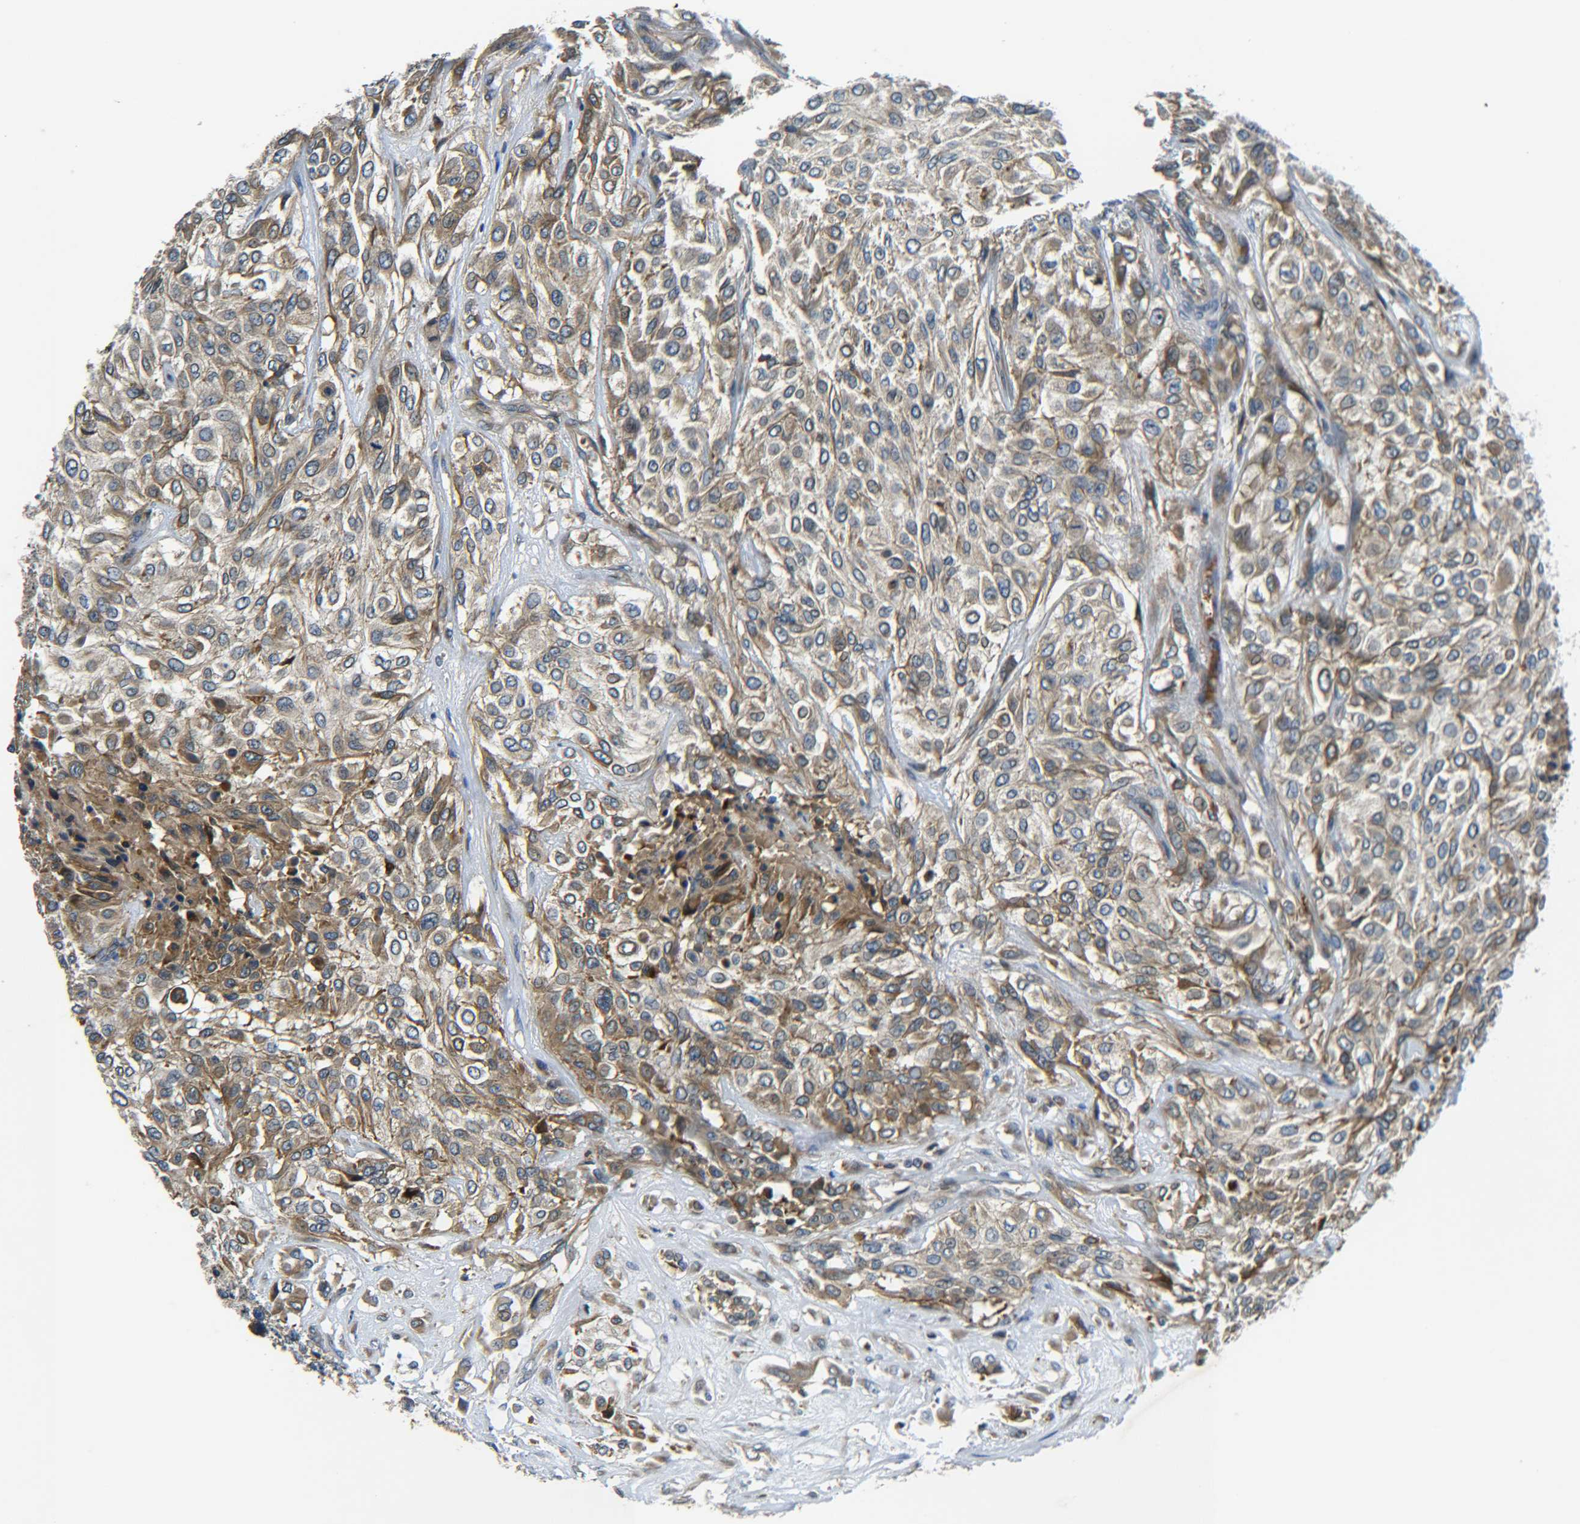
{"staining": {"intensity": "moderate", "quantity": ">75%", "location": "cytoplasmic/membranous"}, "tissue": "urothelial cancer", "cell_type": "Tumor cells", "image_type": "cancer", "snomed": [{"axis": "morphology", "description": "Urothelial carcinoma, High grade"}, {"axis": "topography", "description": "Urinary bladder"}], "caption": "An IHC micrograph of neoplastic tissue is shown. Protein staining in brown shows moderate cytoplasmic/membranous positivity in urothelial cancer within tumor cells.", "gene": "RAB1B", "patient": {"sex": "male", "age": 57}}